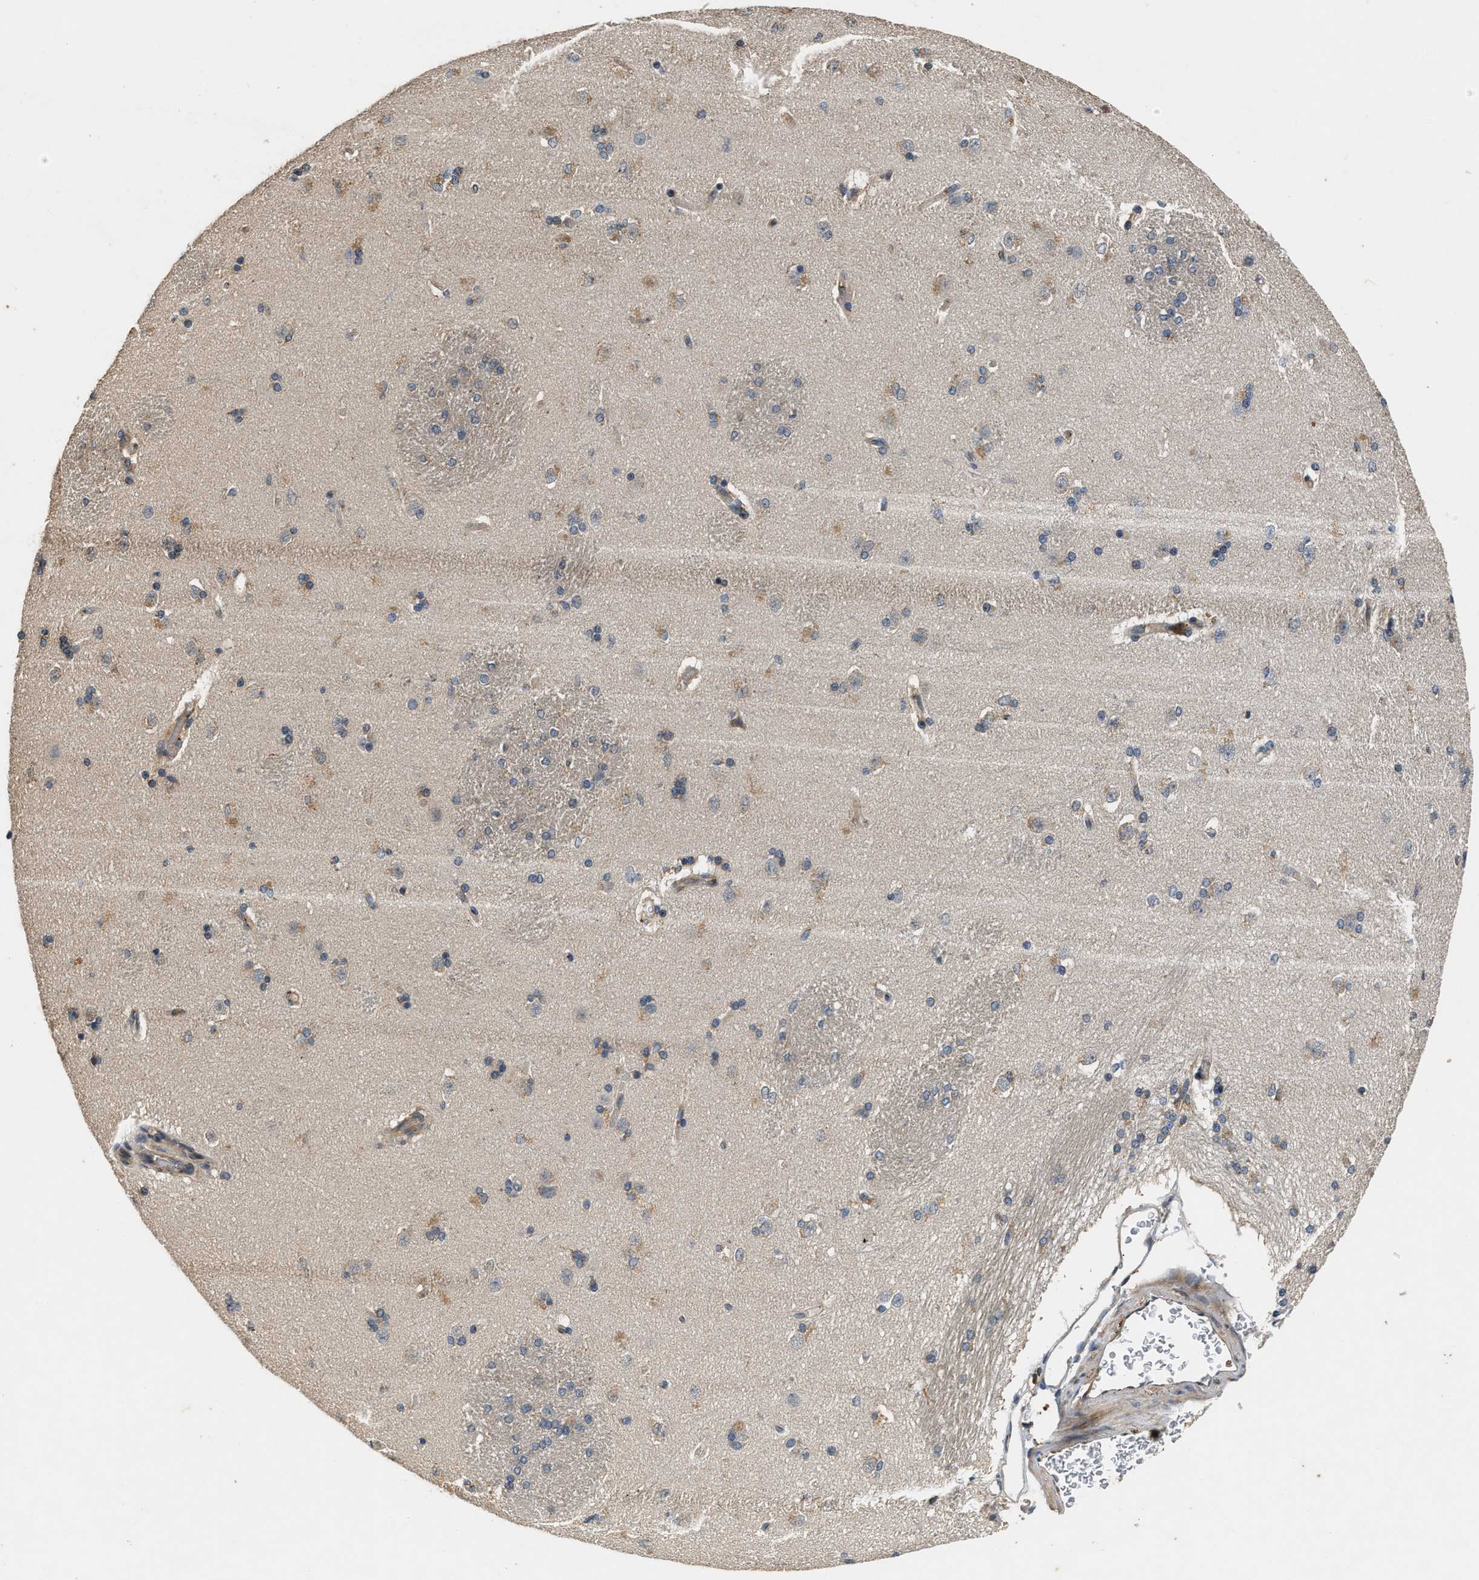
{"staining": {"intensity": "weak", "quantity": "<25%", "location": "cytoplasmic/membranous"}, "tissue": "caudate", "cell_type": "Glial cells", "image_type": "normal", "snomed": [{"axis": "morphology", "description": "Normal tissue, NOS"}, {"axis": "topography", "description": "Lateral ventricle wall"}], "caption": "DAB immunohistochemical staining of unremarkable human caudate demonstrates no significant expression in glial cells.", "gene": "CHUK", "patient": {"sex": "female", "age": 19}}